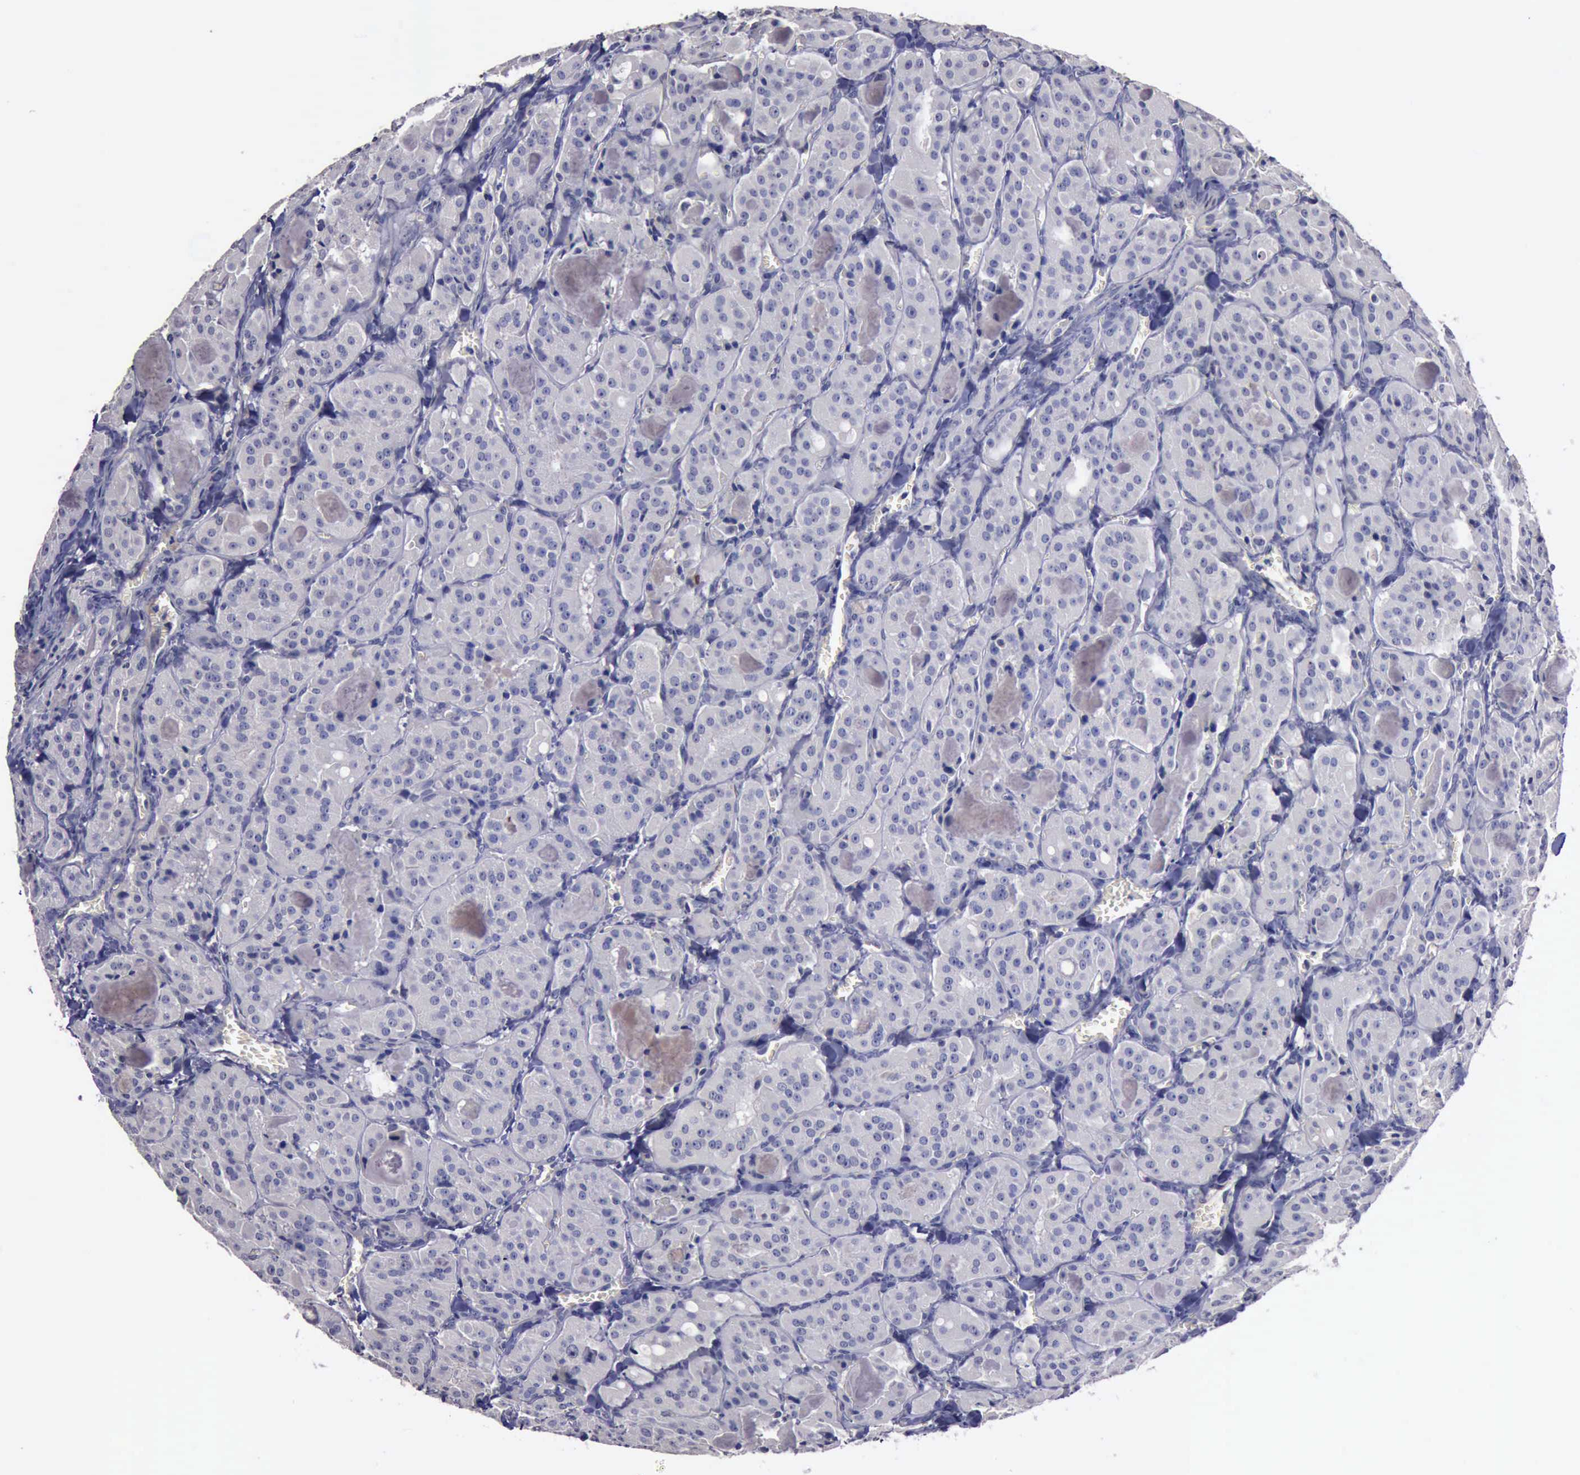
{"staining": {"intensity": "negative", "quantity": "none", "location": "none"}, "tissue": "thyroid cancer", "cell_type": "Tumor cells", "image_type": "cancer", "snomed": [{"axis": "morphology", "description": "Carcinoma, NOS"}, {"axis": "topography", "description": "Thyroid gland"}], "caption": "The micrograph reveals no significant positivity in tumor cells of carcinoma (thyroid).", "gene": "CRKL", "patient": {"sex": "male", "age": 76}}